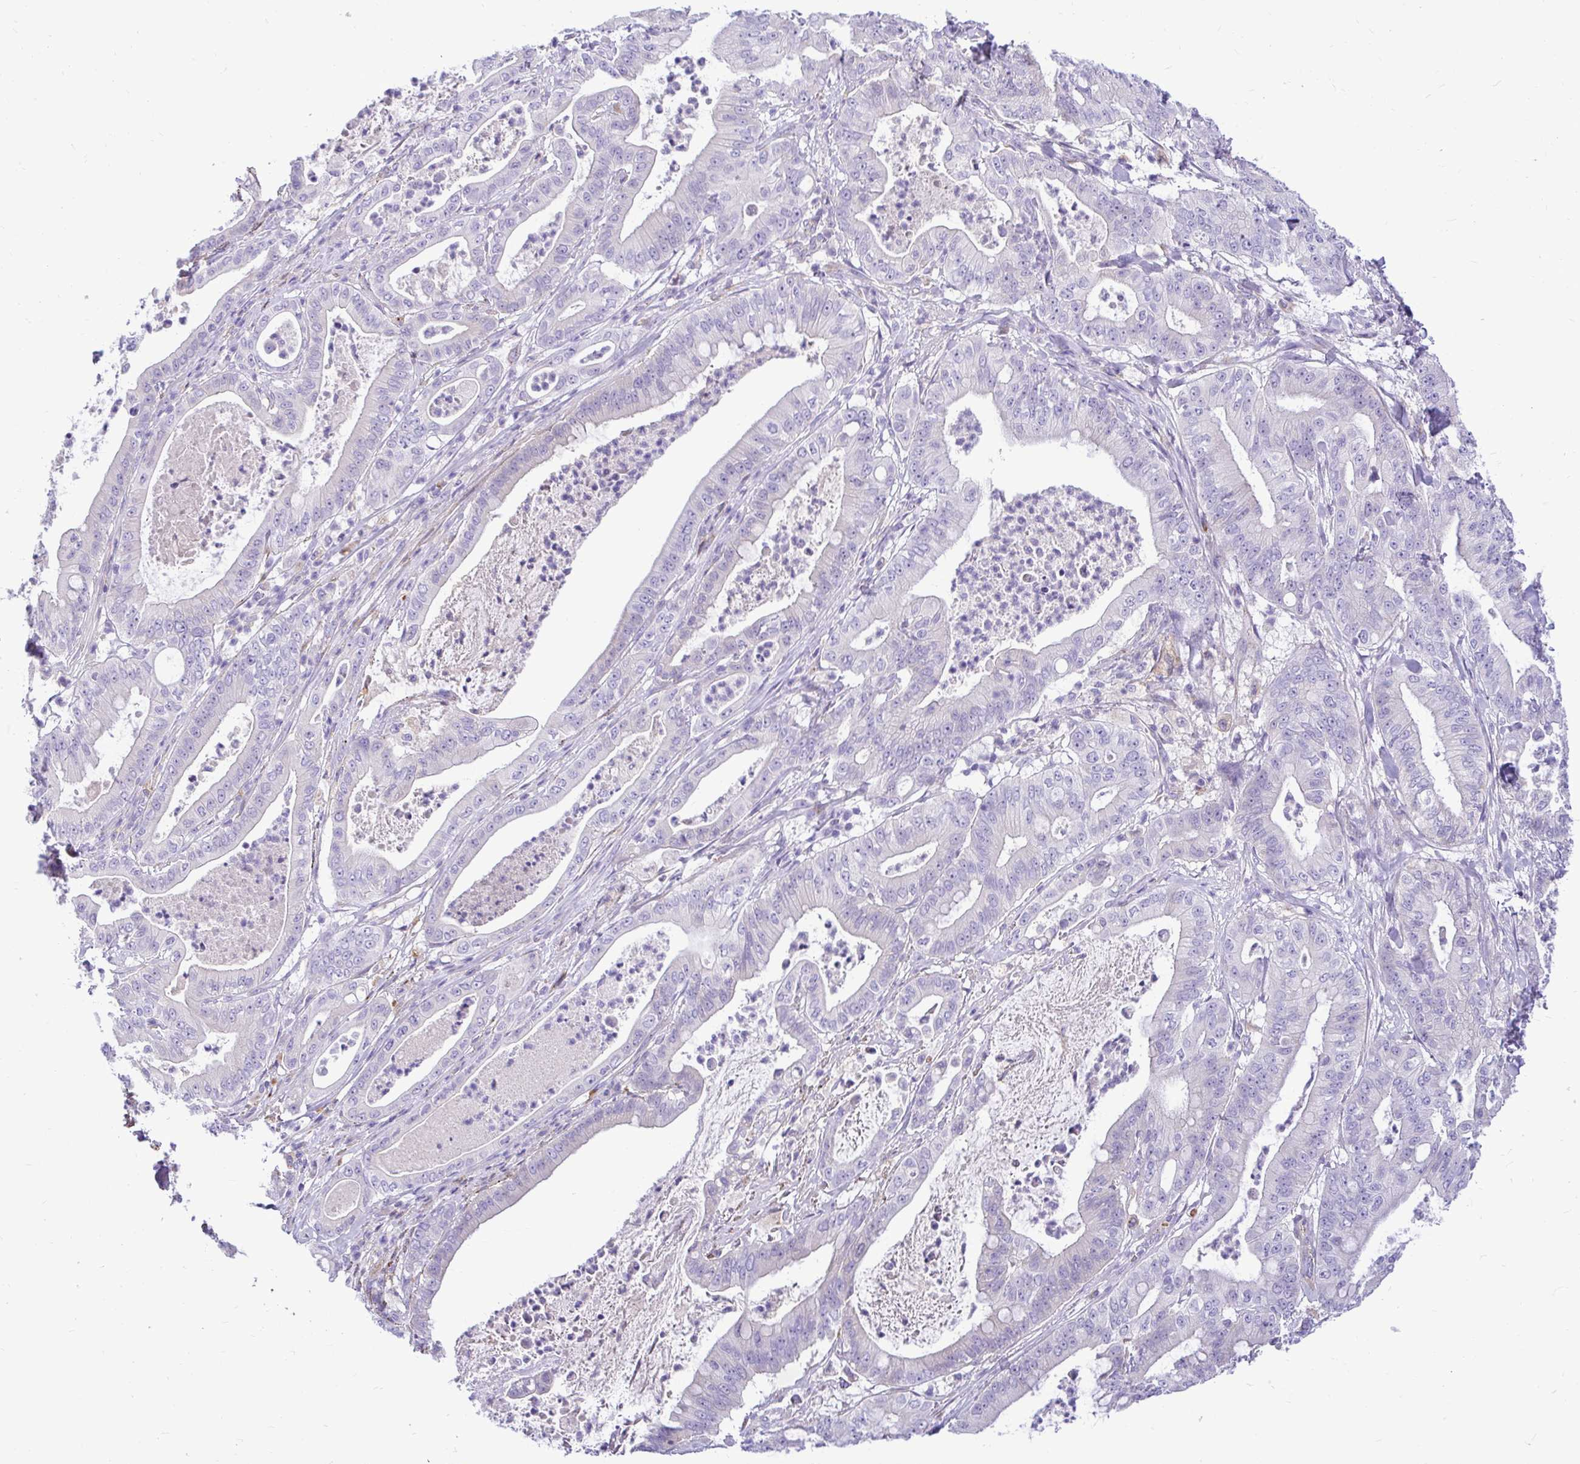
{"staining": {"intensity": "negative", "quantity": "none", "location": "none"}, "tissue": "pancreatic cancer", "cell_type": "Tumor cells", "image_type": "cancer", "snomed": [{"axis": "morphology", "description": "Adenocarcinoma, NOS"}, {"axis": "topography", "description": "Pancreas"}], "caption": "This is an immunohistochemistry histopathology image of pancreatic cancer. There is no expression in tumor cells.", "gene": "PKN3", "patient": {"sex": "male", "age": 71}}